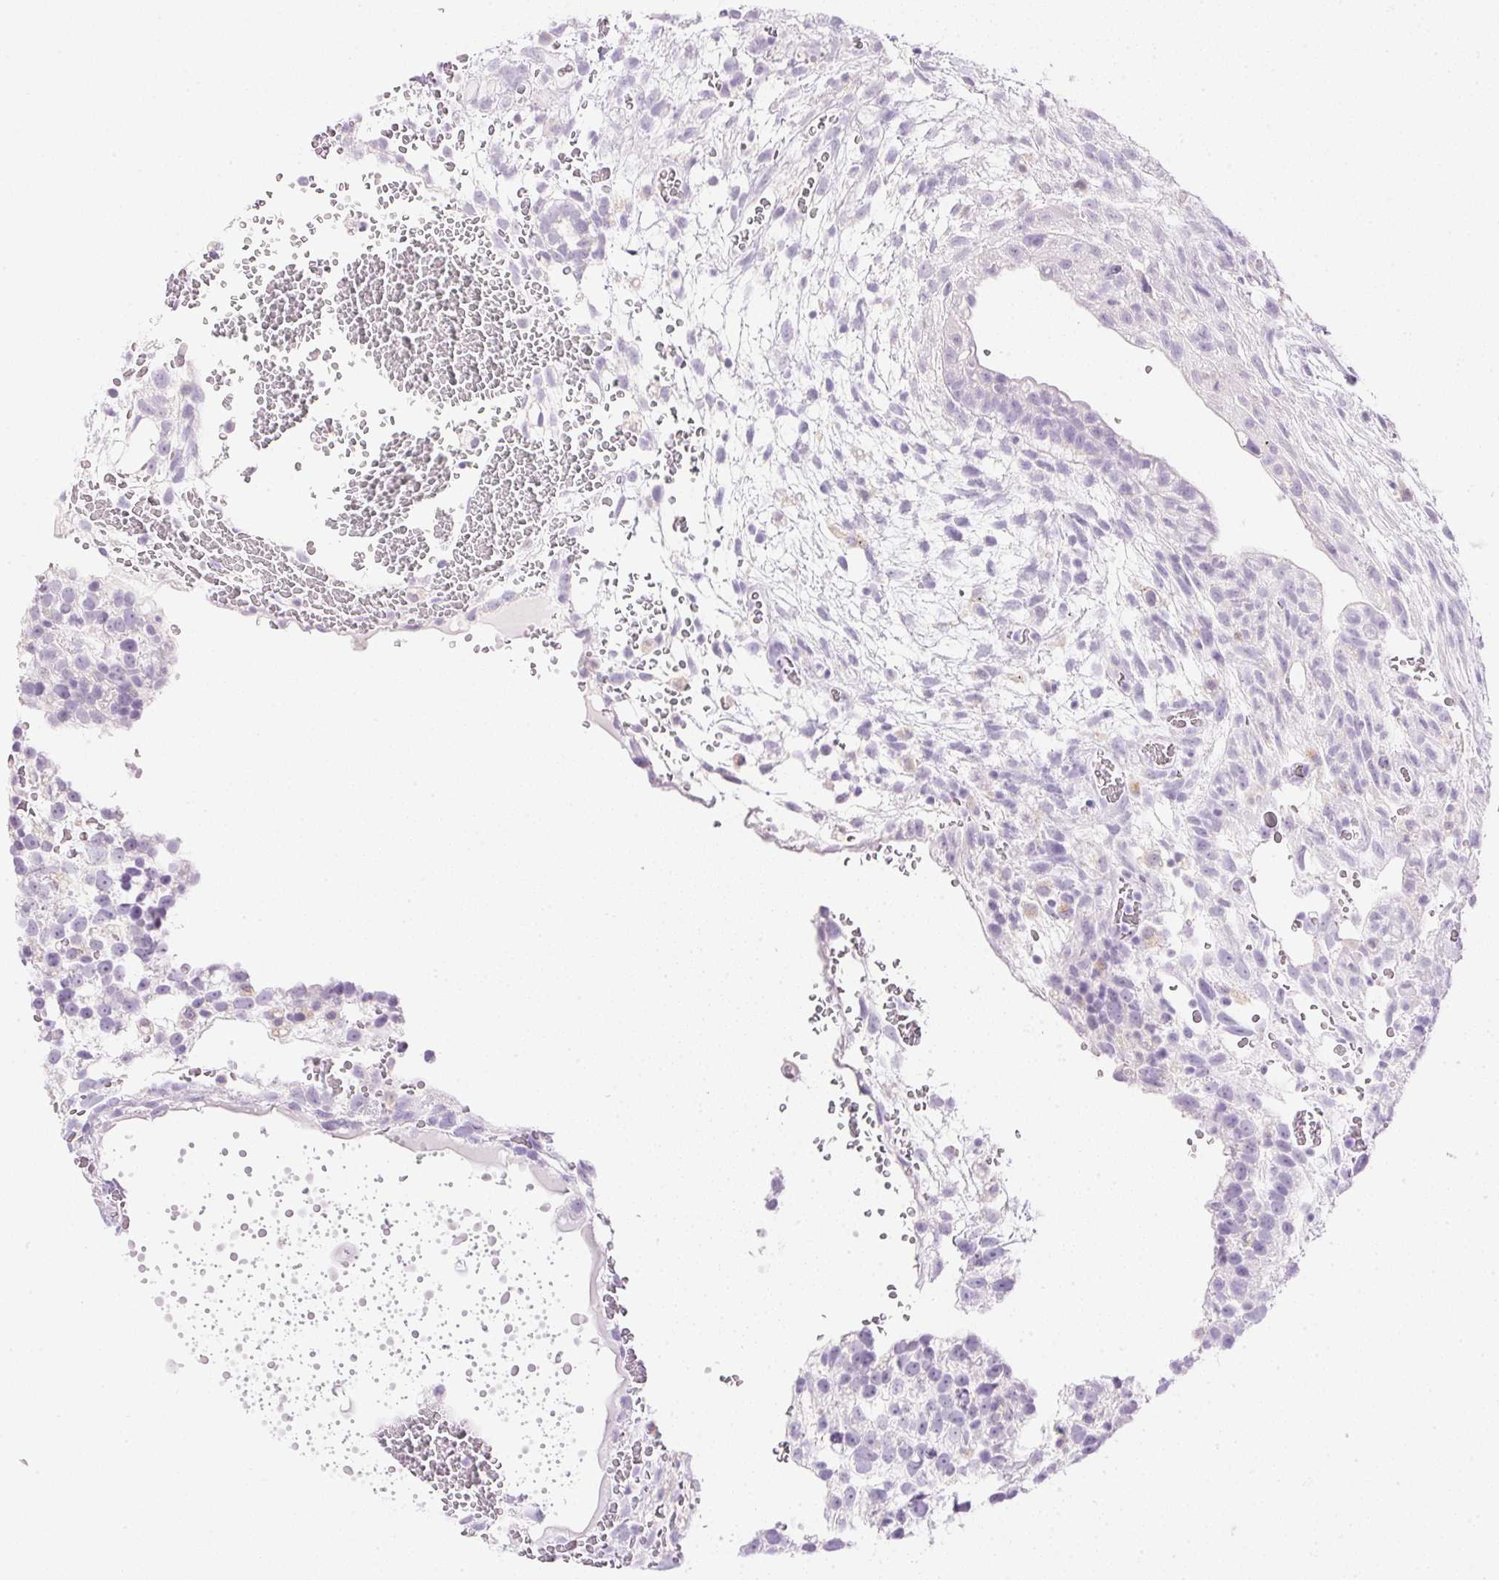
{"staining": {"intensity": "negative", "quantity": "none", "location": "none"}, "tissue": "testis cancer", "cell_type": "Tumor cells", "image_type": "cancer", "snomed": [{"axis": "morphology", "description": "Normal tissue, NOS"}, {"axis": "morphology", "description": "Carcinoma, Embryonal, NOS"}, {"axis": "topography", "description": "Testis"}], "caption": "This is an IHC image of human testis embryonal carcinoma. There is no expression in tumor cells.", "gene": "ATP6V1G3", "patient": {"sex": "male", "age": 32}}